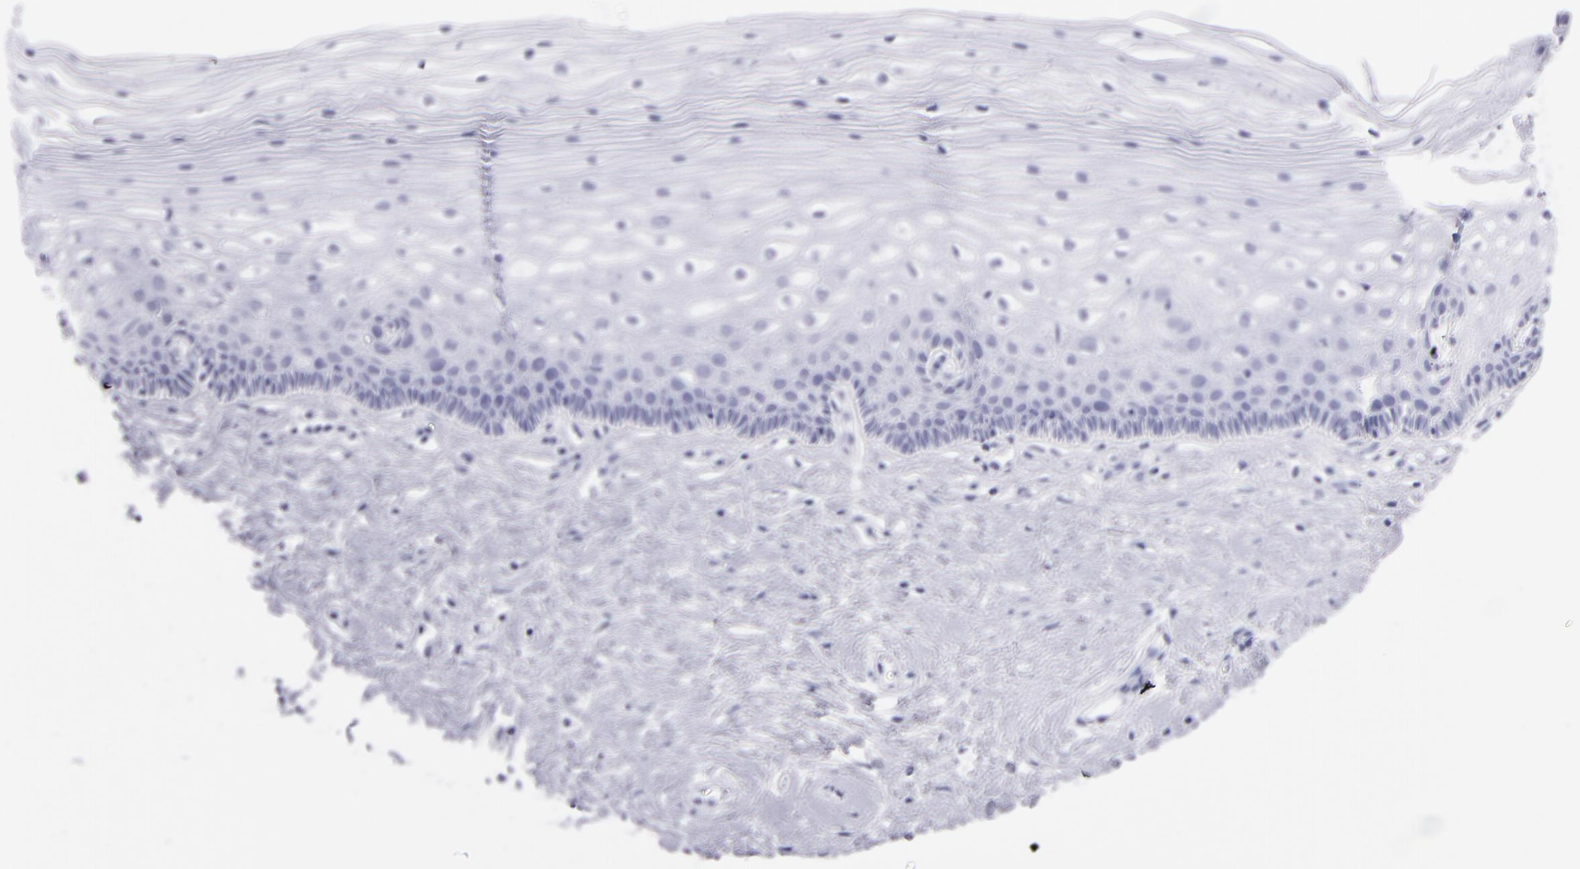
{"staining": {"intensity": "negative", "quantity": "none", "location": "none"}, "tissue": "cervix", "cell_type": "Glandular cells", "image_type": "normal", "snomed": [{"axis": "morphology", "description": "Normal tissue, NOS"}, {"axis": "topography", "description": "Cervix"}], "caption": "The micrograph shows no staining of glandular cells in normal cervix. (DAB (3,3'-diaminobenzidine) immunohistochemistry with hematoxylin counter stain).", "gene": "PRPH", "patient": {"sex": "female", "age": 40}}